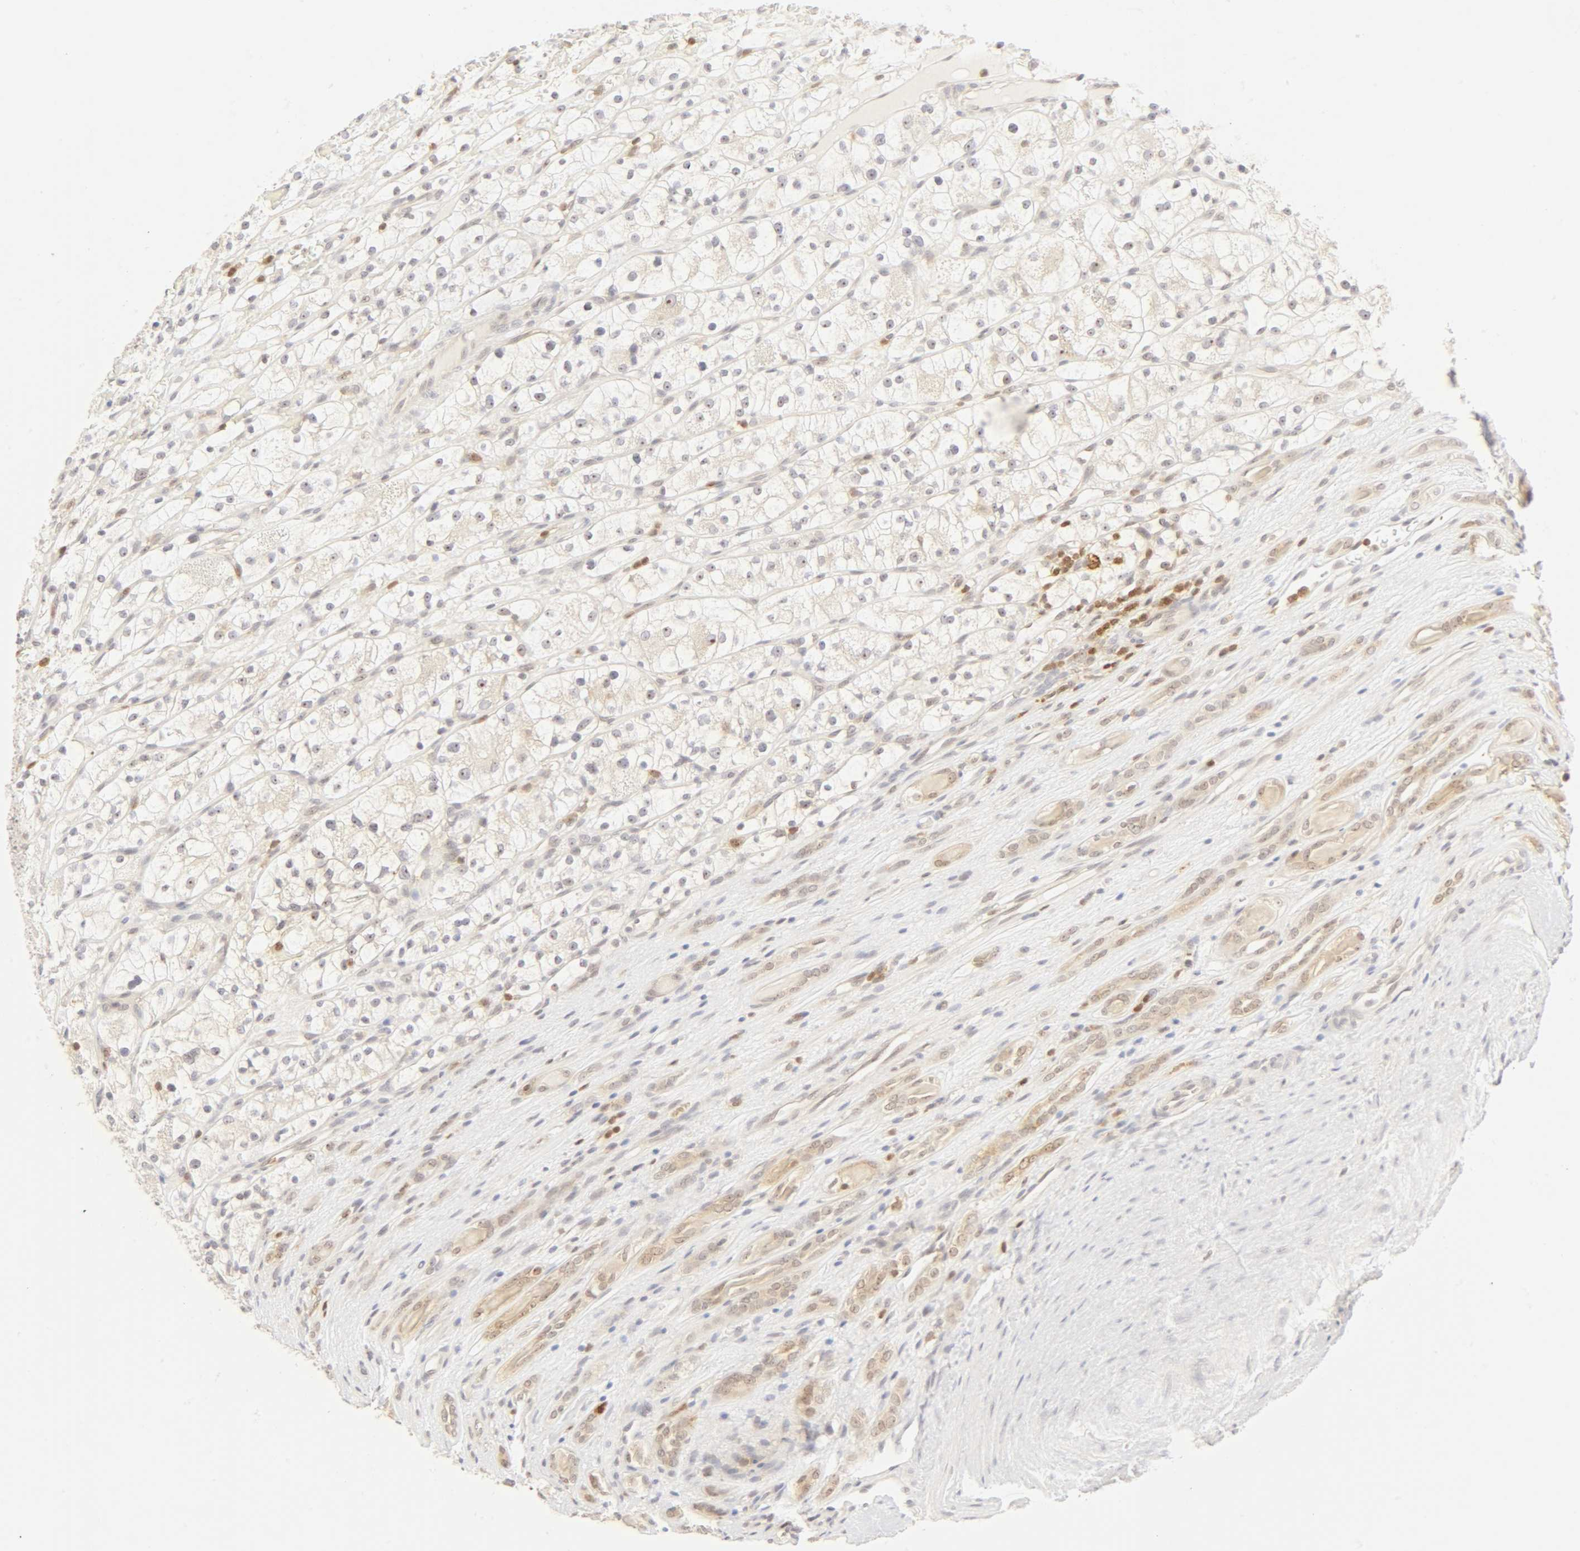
{"staining": {"intensity": "weak", "quantity": "<25%", "location": "nuclear"}, "tissue": "renal cancer", "cell_type": "Tumor cells", "image_type": "cancer", "snomed": [{"axis": "morphology", "description": "Adenocarcinoma, NOS"}, {"axis": "topography", "description": "Kidney"}], "caption": "Tumor cells are negative for brown protein staining in renal adenocarcinoma. The staining was performed using DAB to visualize the protein expression in brown, while the nuclei were stained in blue with hematoxylin (Magnification: 20x).", "gene": "KIF2A", "patient": {"sex": "female", "age": 60}}